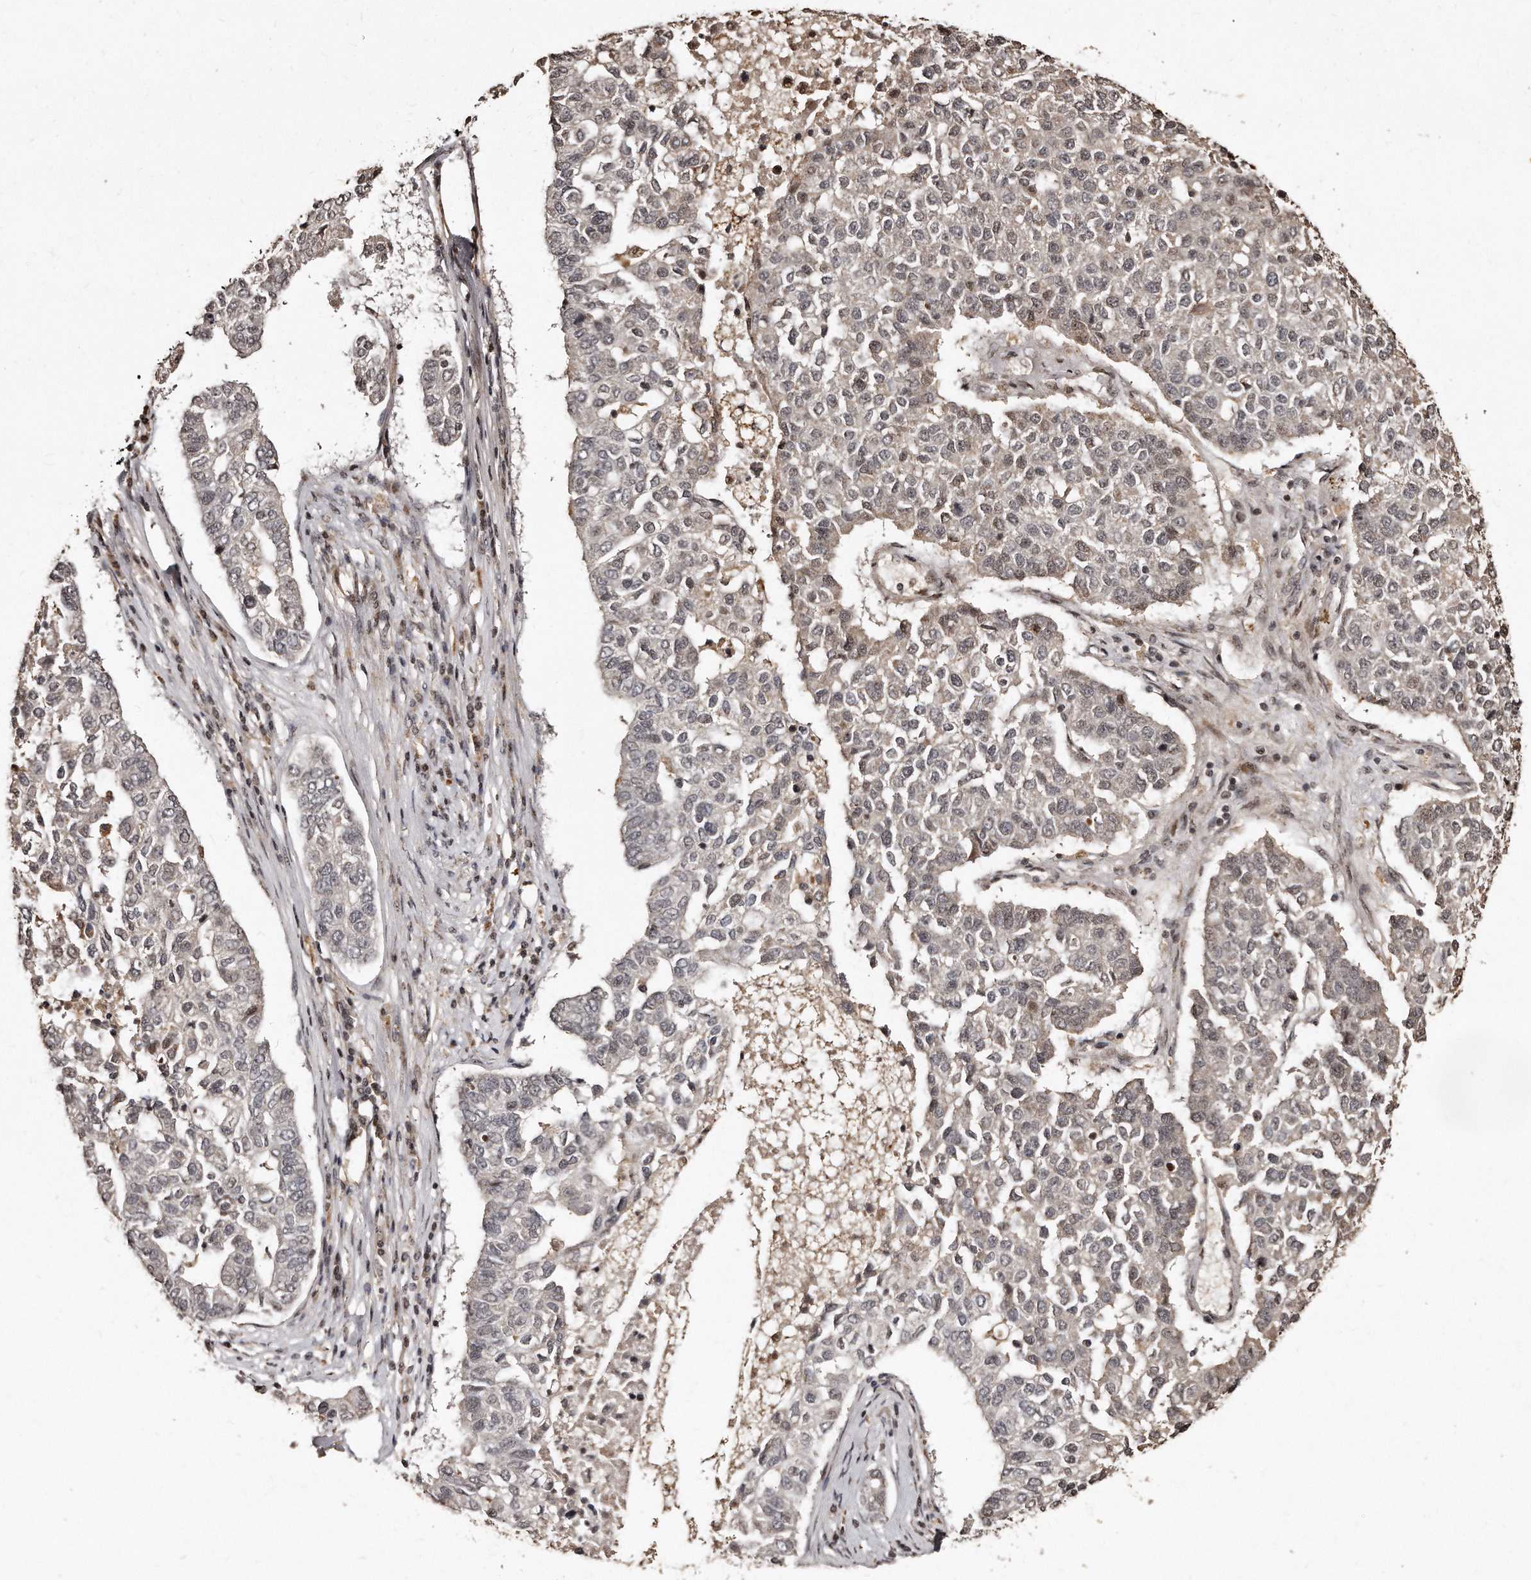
{"staining": {"intensity": "weak", "quantity": "25%-75%", "location": "cytoplasmic/membranous,nuclear"}, "tissue": "pancreatic cancer", "cell_type": "Tumor cells", "image_type": "cancer", "snomed": [{"axis": "morphology", "description": "Adenocarcinoma, NOS"}, {"axis": "topography", "description": "Pancreas"}], "caption": "Protein staining of pancreatic adenocarcinoma tissue demonstrates weak cytoplasmic/membranous and nuclear expression in about 25%-75% of tumor cells.", "gene": "TSHR", "patient": {"sex": "female", "age": 61}}